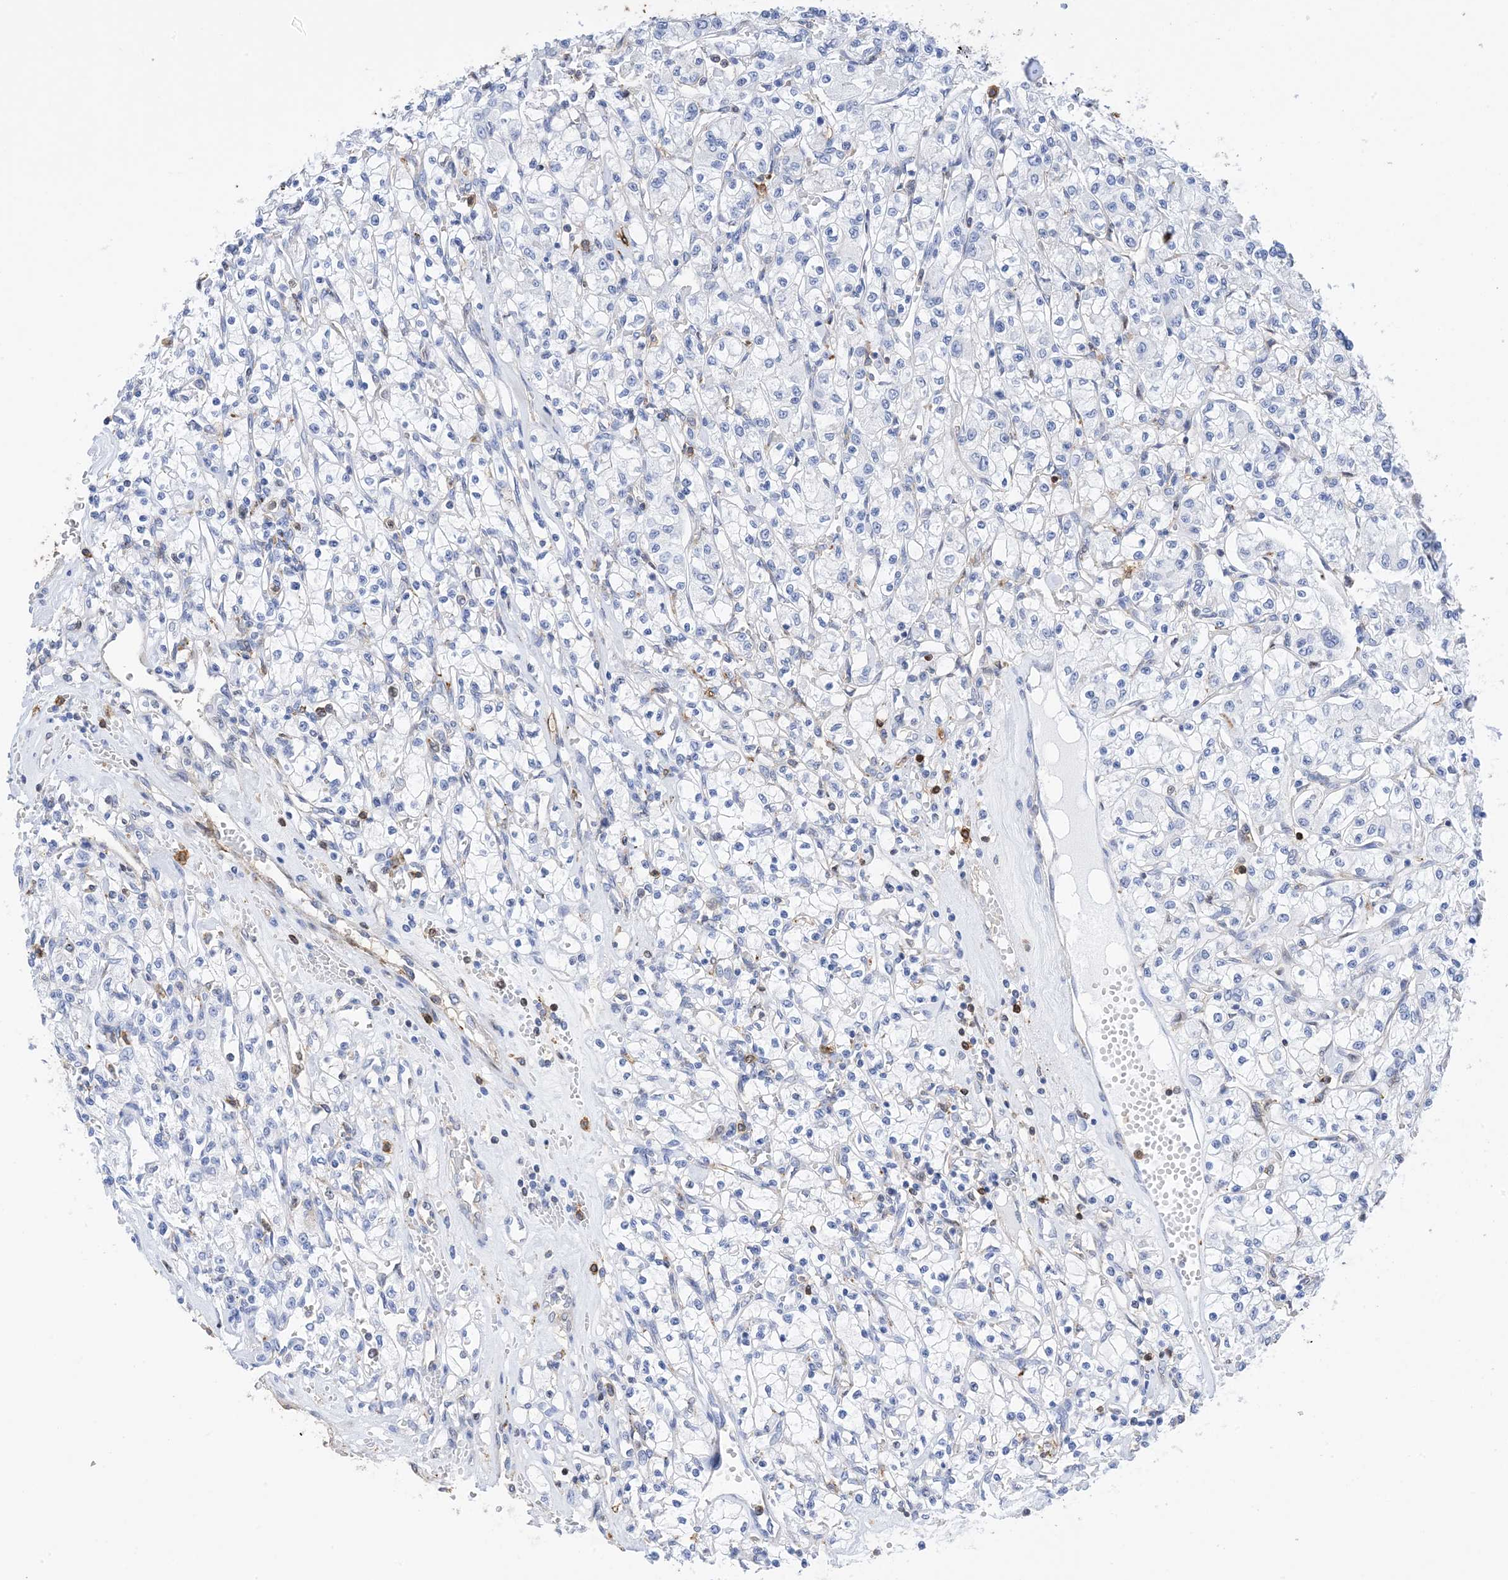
{"staining": {"intensity": "negative", "quantity": "none", "location": "none"}, "tissue": "renal cancer", "cell_type": "Tumor cells", "image_type": "cancer", "snomed": [{"axis": "morphology", "description": "Adenocarcinoma, NOS"}, {"axis": "topography", "description": "Kidney"}], "caption": "Tumor cells show no significant protein positivity in adenocarcinoma (renal). (DAB immunohistochemistry visualized using brightfield microscopy, high magnification).", "gene": "ANXA1", "patient": {"sex": "female", "age": 59}}